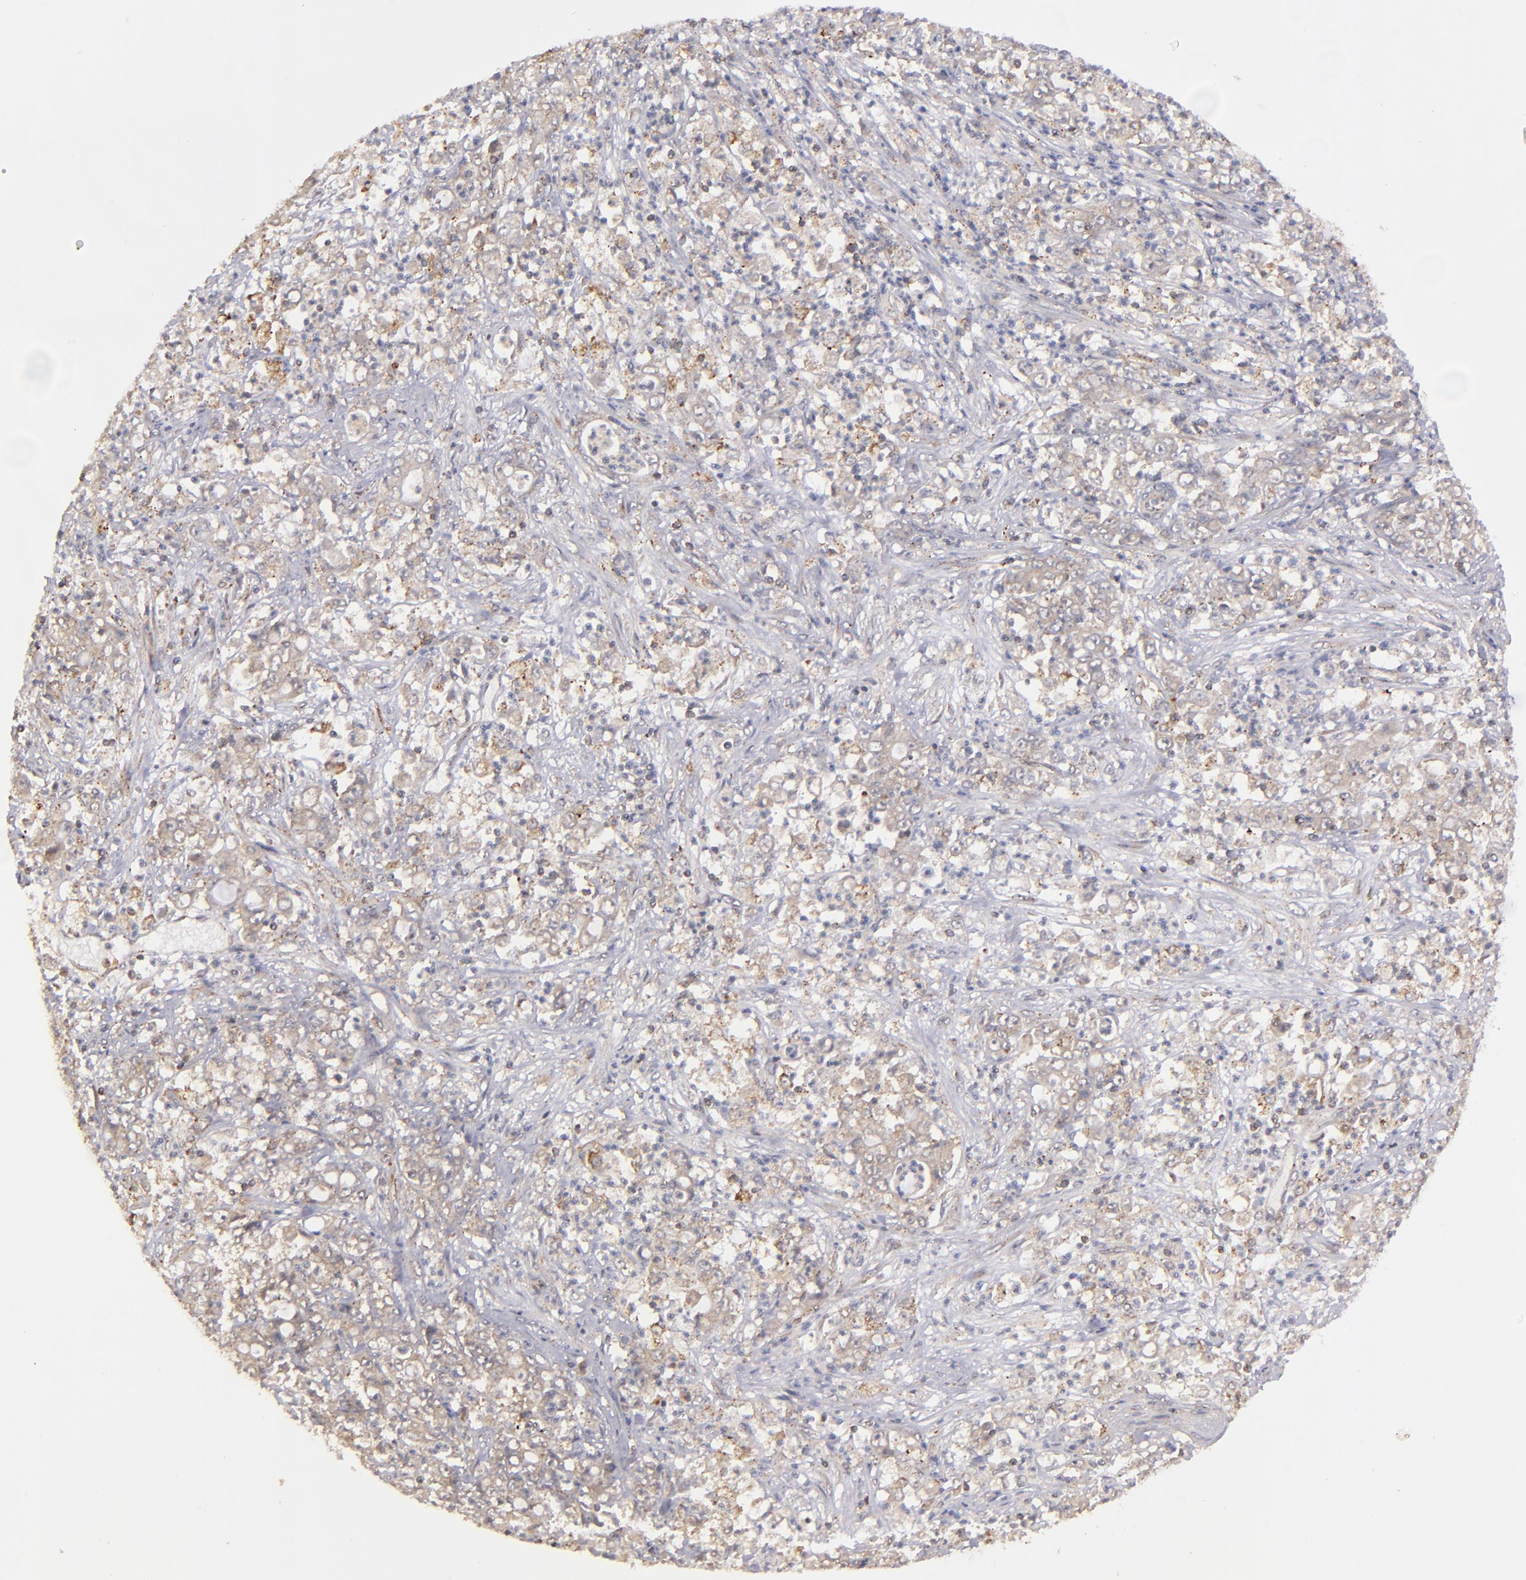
{"staining": {"intensity": "moderate", "quantity": "25%-75%", "location": "cytoplasmic/membranous"}, "tissue": "stomach cancer", "cell_type": "Tumor cells", "image_type": "cancer", "snomed": [{"axis": "morphology", "description": "Adenocarcinoma, NOS"}, {"axis": "topography", "description": "Stomach, lower"}], "caption": "Adenocarcinoma (stomach) stained with DAB (3,3'-diaminobenzidine) IHC demonstrates medium levels of moderate cytoplasmic/membranous positivity in approximately 25%-75% of tumor cells.", "gene": "ZFYVE1", "patient": {"sex": "female", "age": 71}}